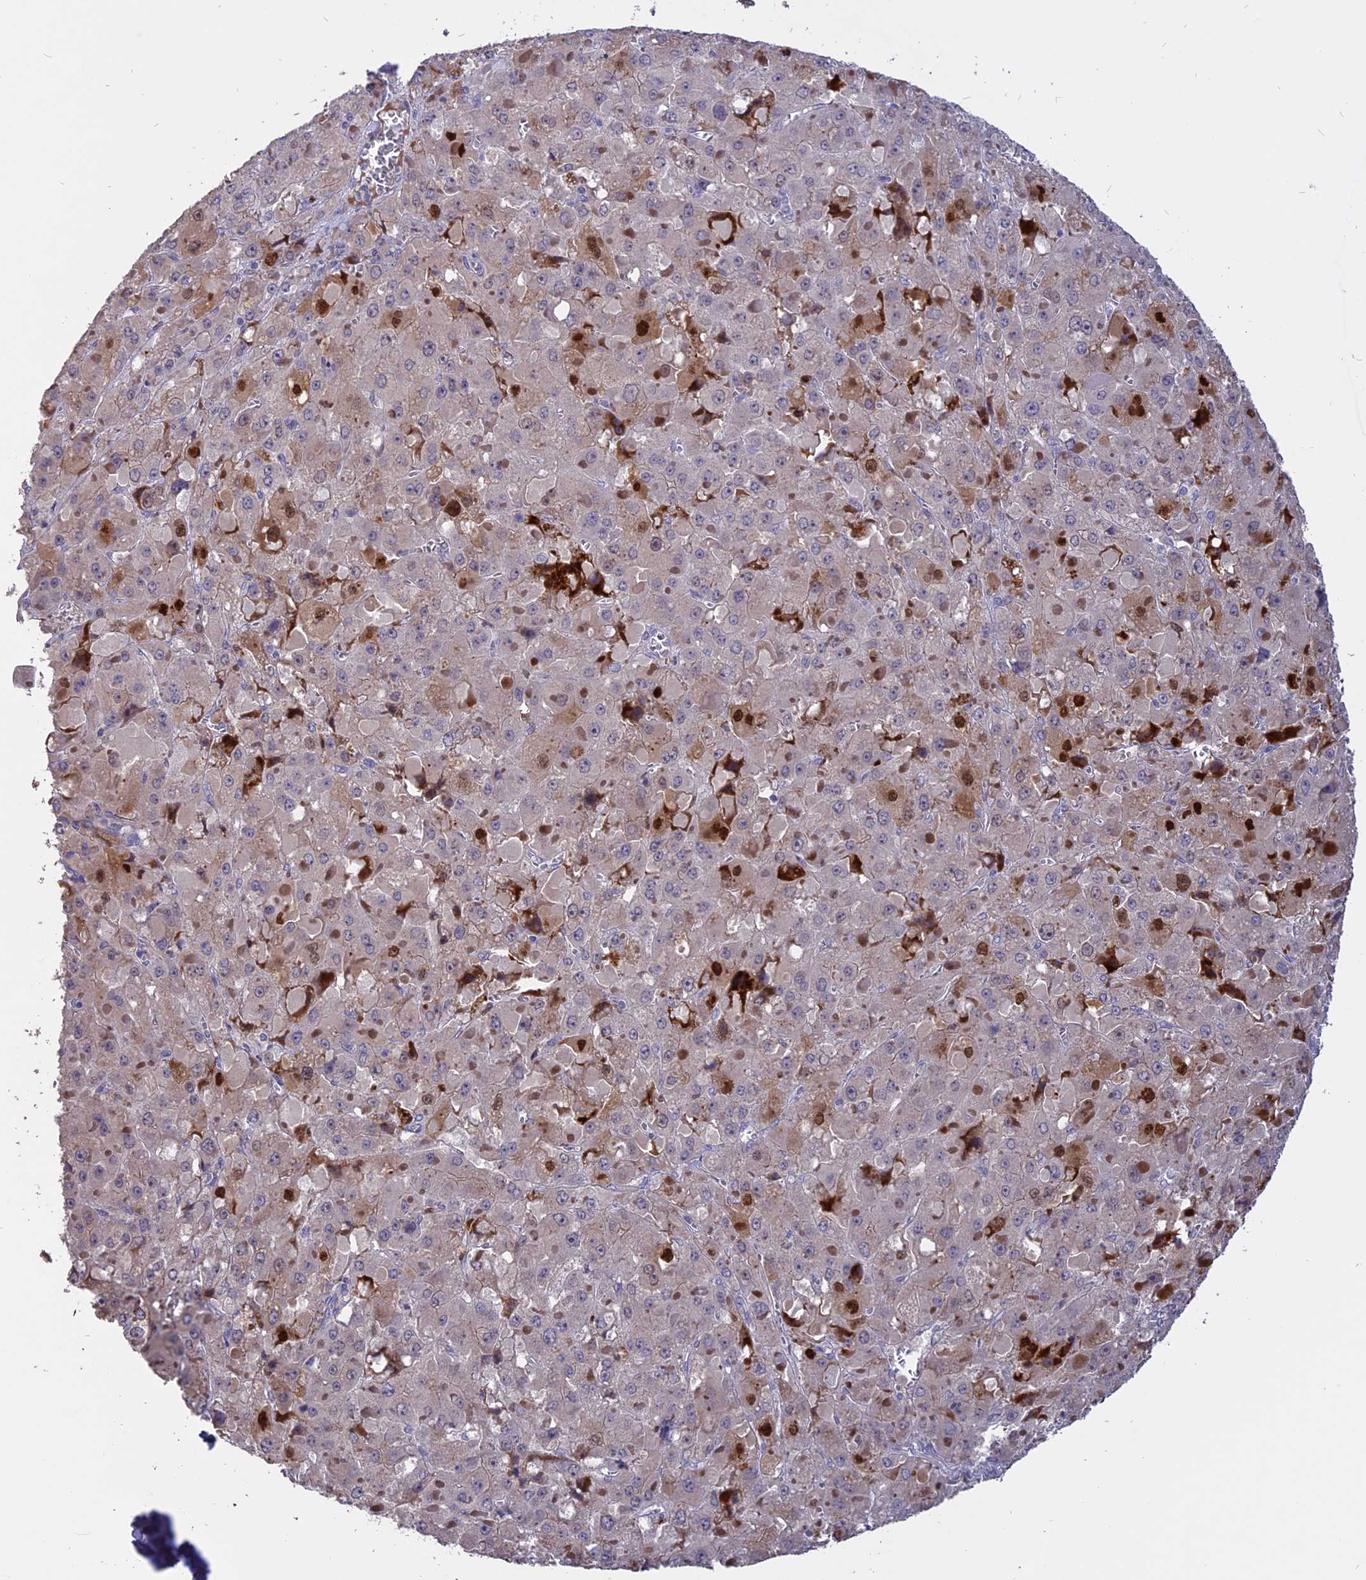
{"staining": {"intensity": "moderate", "quantity": "<25%", "location": "nuclear"}, "tissue": "liver cancer", "cell_type": "Tumor cells", "image_type": "cancer", "snomed": [{"axis": "morphology", "description": "Carcinoma, Hepatocellular, NOS"}, {"axis": "topography", "description": "Liver"}], "caption": "This is a micrograph of immunohistochemistry (IHC) staining of liver cancer, which shows moderate staining in the nuclear of tumor cells.", "gene": "TMEM263", "patient": {"sex": "female", "age": 73}}